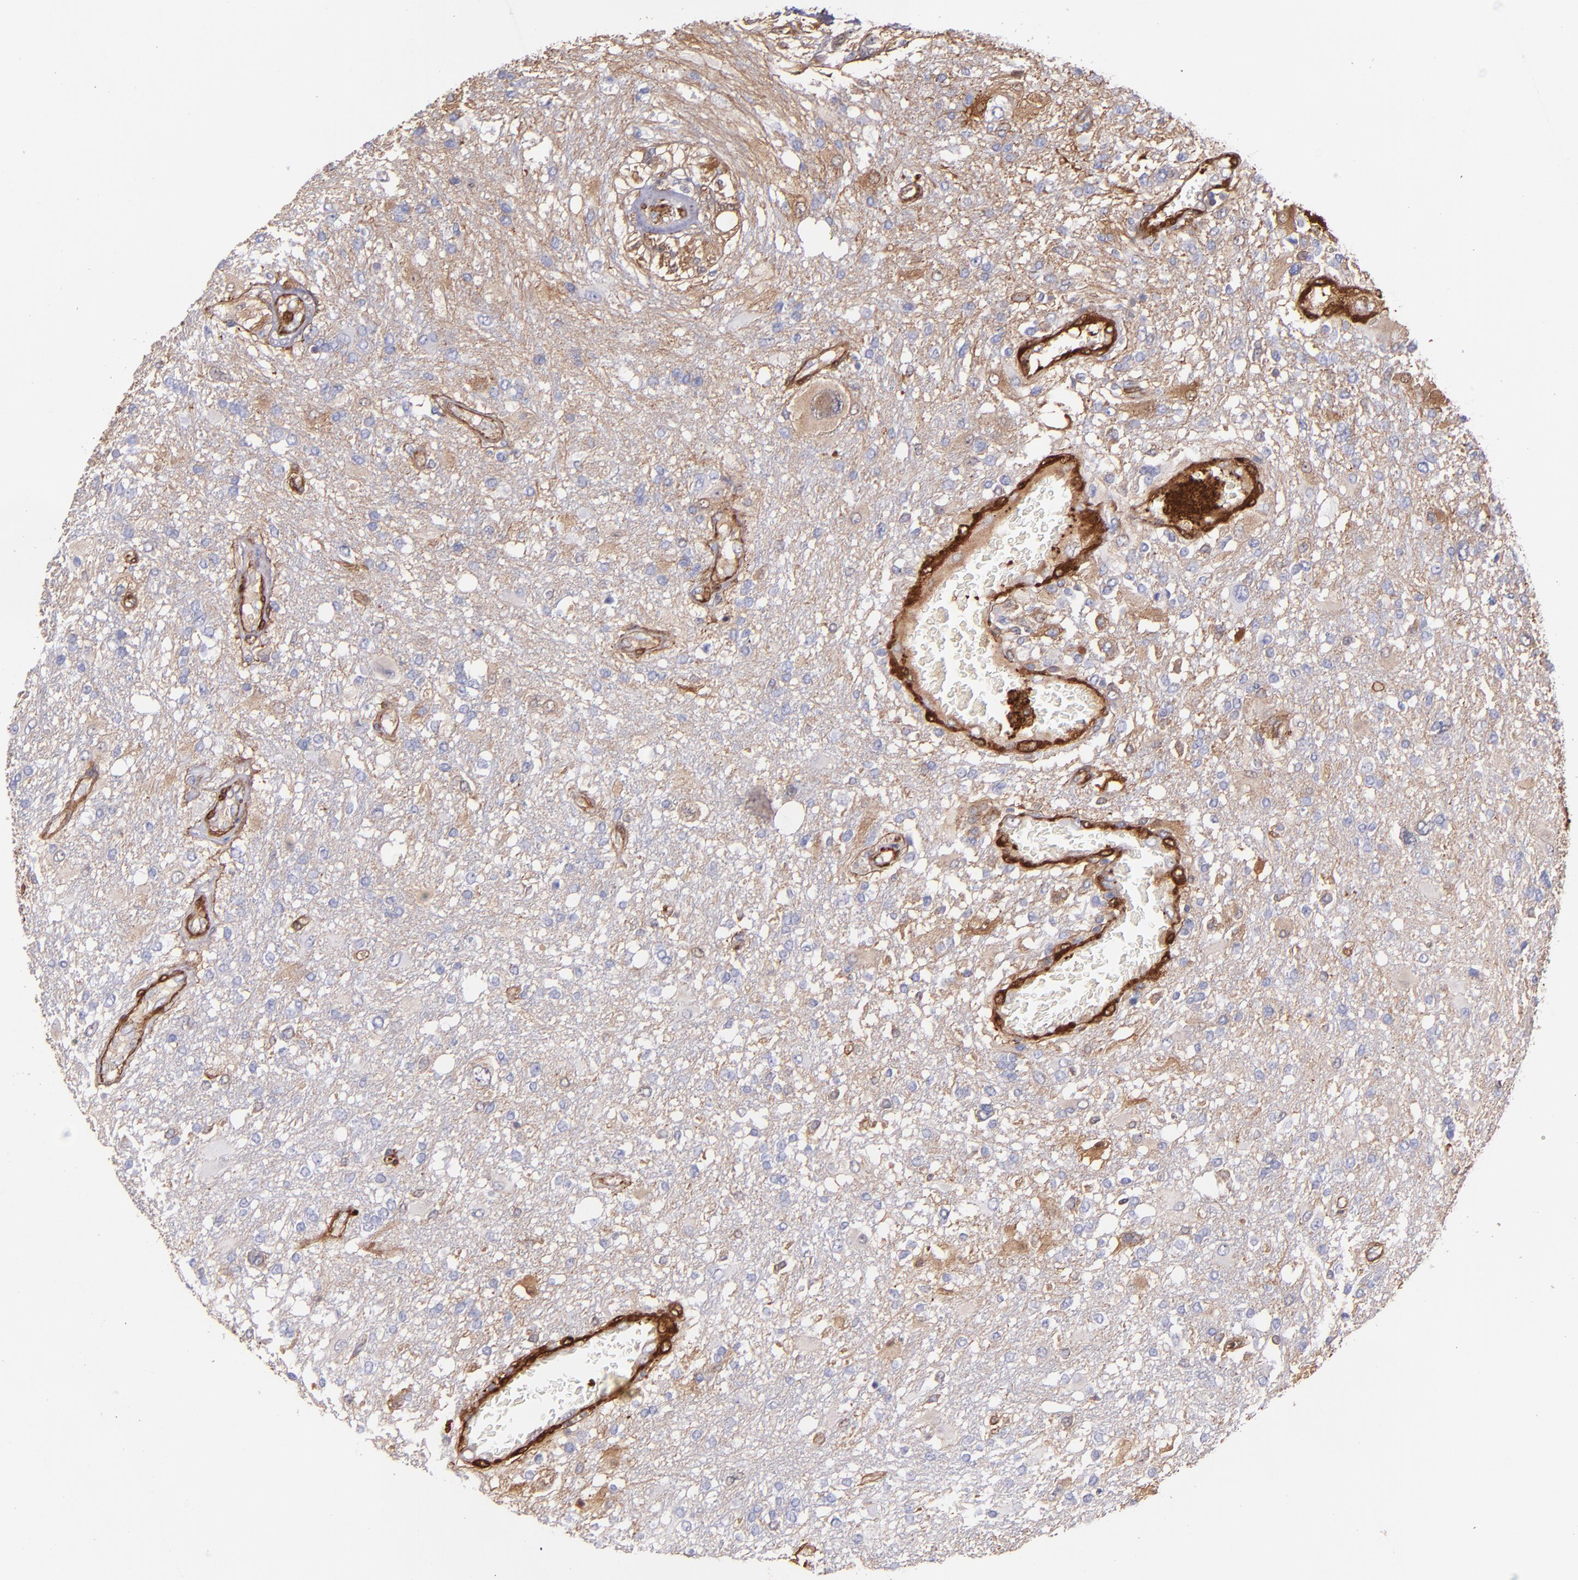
{"staining": {"intensity": "weak", "quantity": "25%-75%", "location": "cytoplasmic/membranous"}, "tissue": "glioma", "cell_type": "Tumor cells", "image_type": "cancer", "snomed": [{"axis": "morphology", "description": "Glioma, malignant, High grade"}, {"axis": "topography", "description": "Cerebral cortex"}], "caption": "IHC of glioma shows low levels of weak cytoplasmic/membranous positivity in about 25%-75% of tumor cells. (DAB = brown stain, brightfield microscopy at high magnification).", "gene": "VCL", "patient": {"sex": "male", "age": 79}}